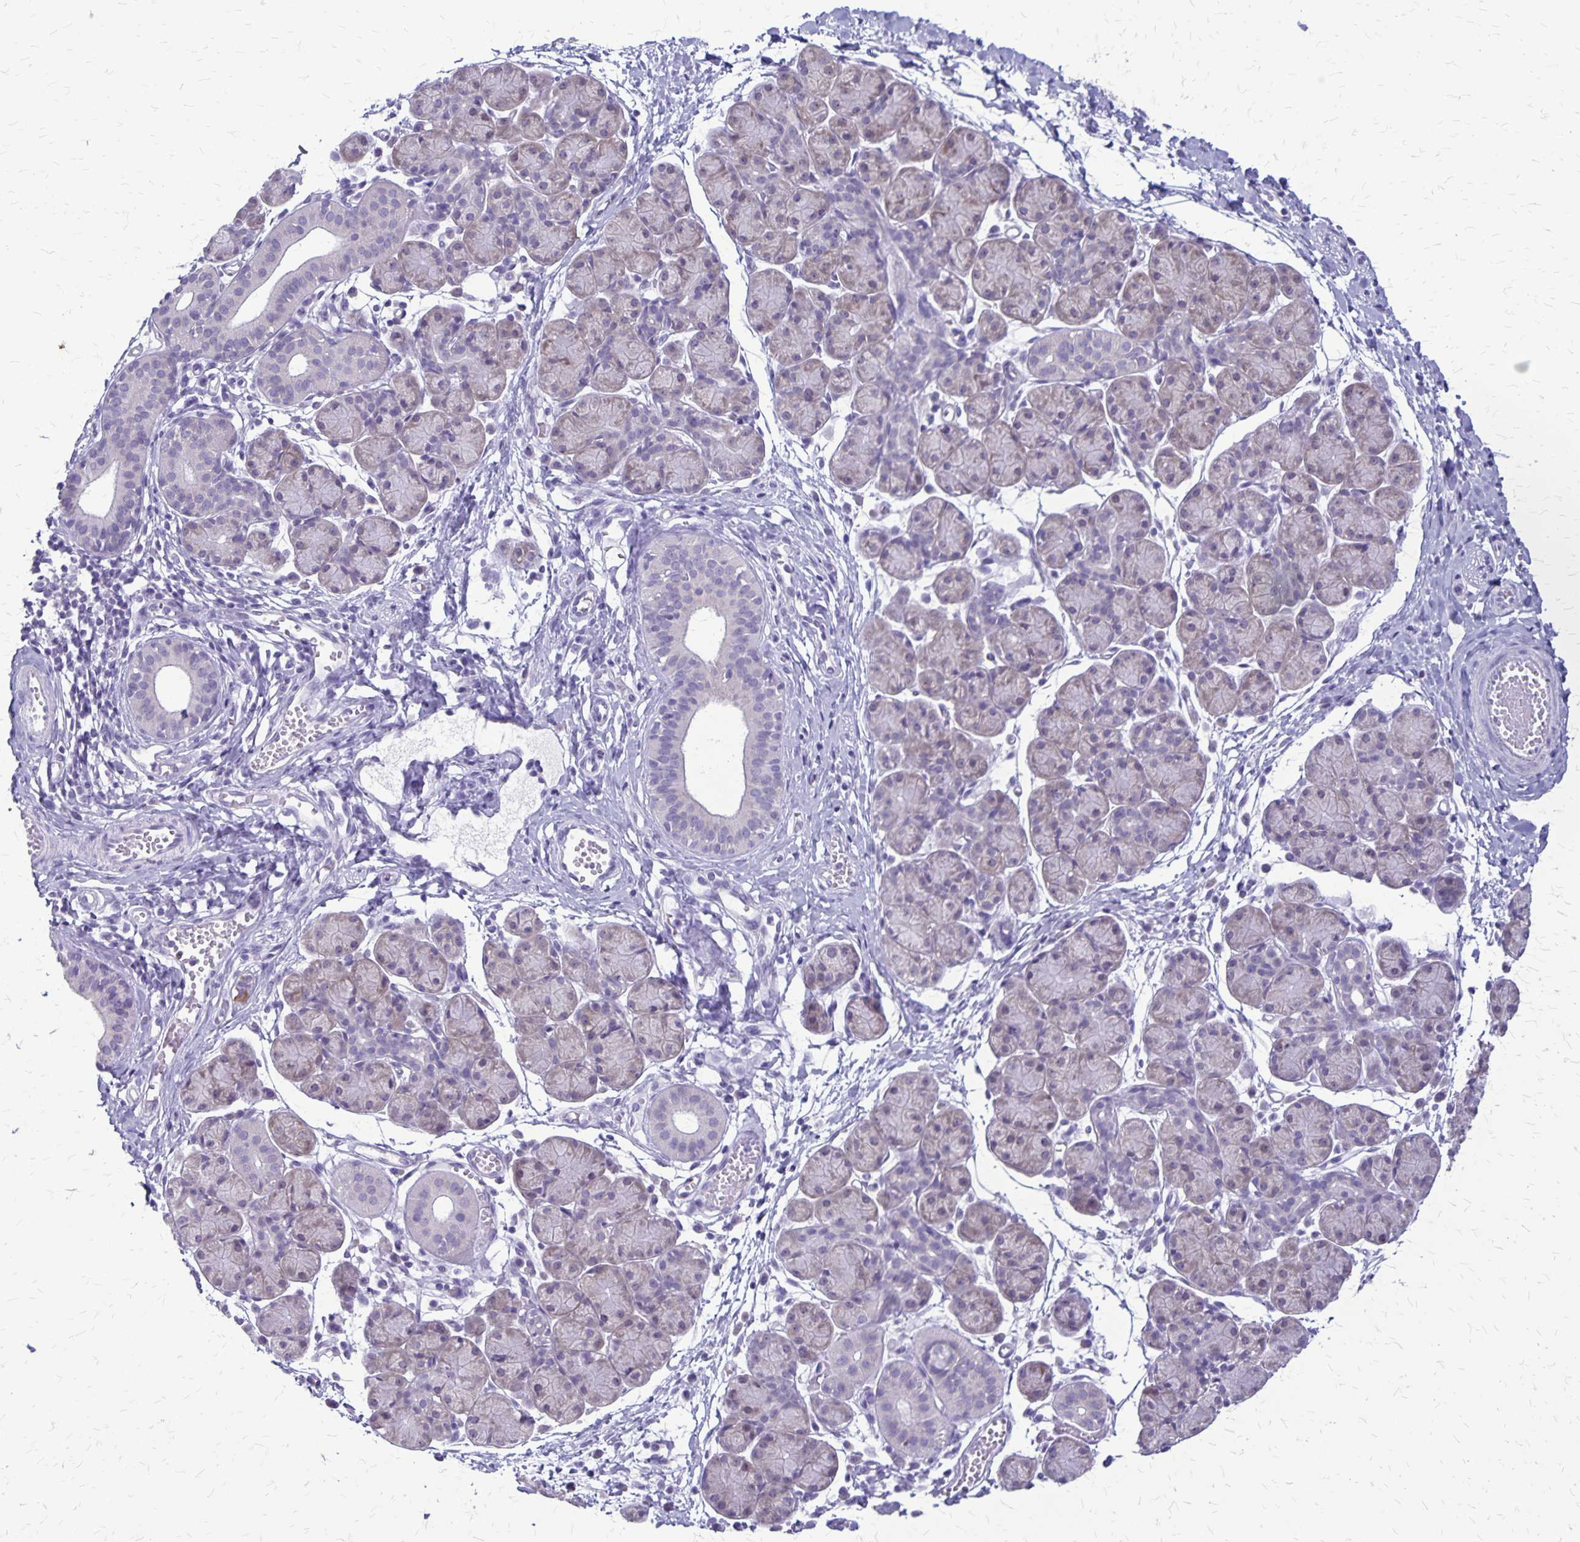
{"staining": {"intensity": "weak", "quantity": "<25%", "location": "cytoplasmic/membranous"}, "tissue": "salivary gland", "cell_type": "Glandular cells", "image_type": "normal", "snomed": [{"axis": "morphology", "description": "Normal tissue, NOS"}, {"axis": "morphology", "description": "Inflammation, NOS"}, {"axis": "topography", "description": "Lymph node"}, {"axis": "topography", "description": "Salivary gland"}], "caption": "Immunohistochemistry histopathology image of unremarkable salivary gland: human salivary gland stained with DAB (3,3'-diaminobenzidine) displays no significant protein expression in glandular cells. (Stains: DAB IHC with hematoxylin counter stain, Microscopy: brightfield microscopy at high magnification).", "gene": "PLXNB3", "patient": {"sex": "male", "age": 3}}